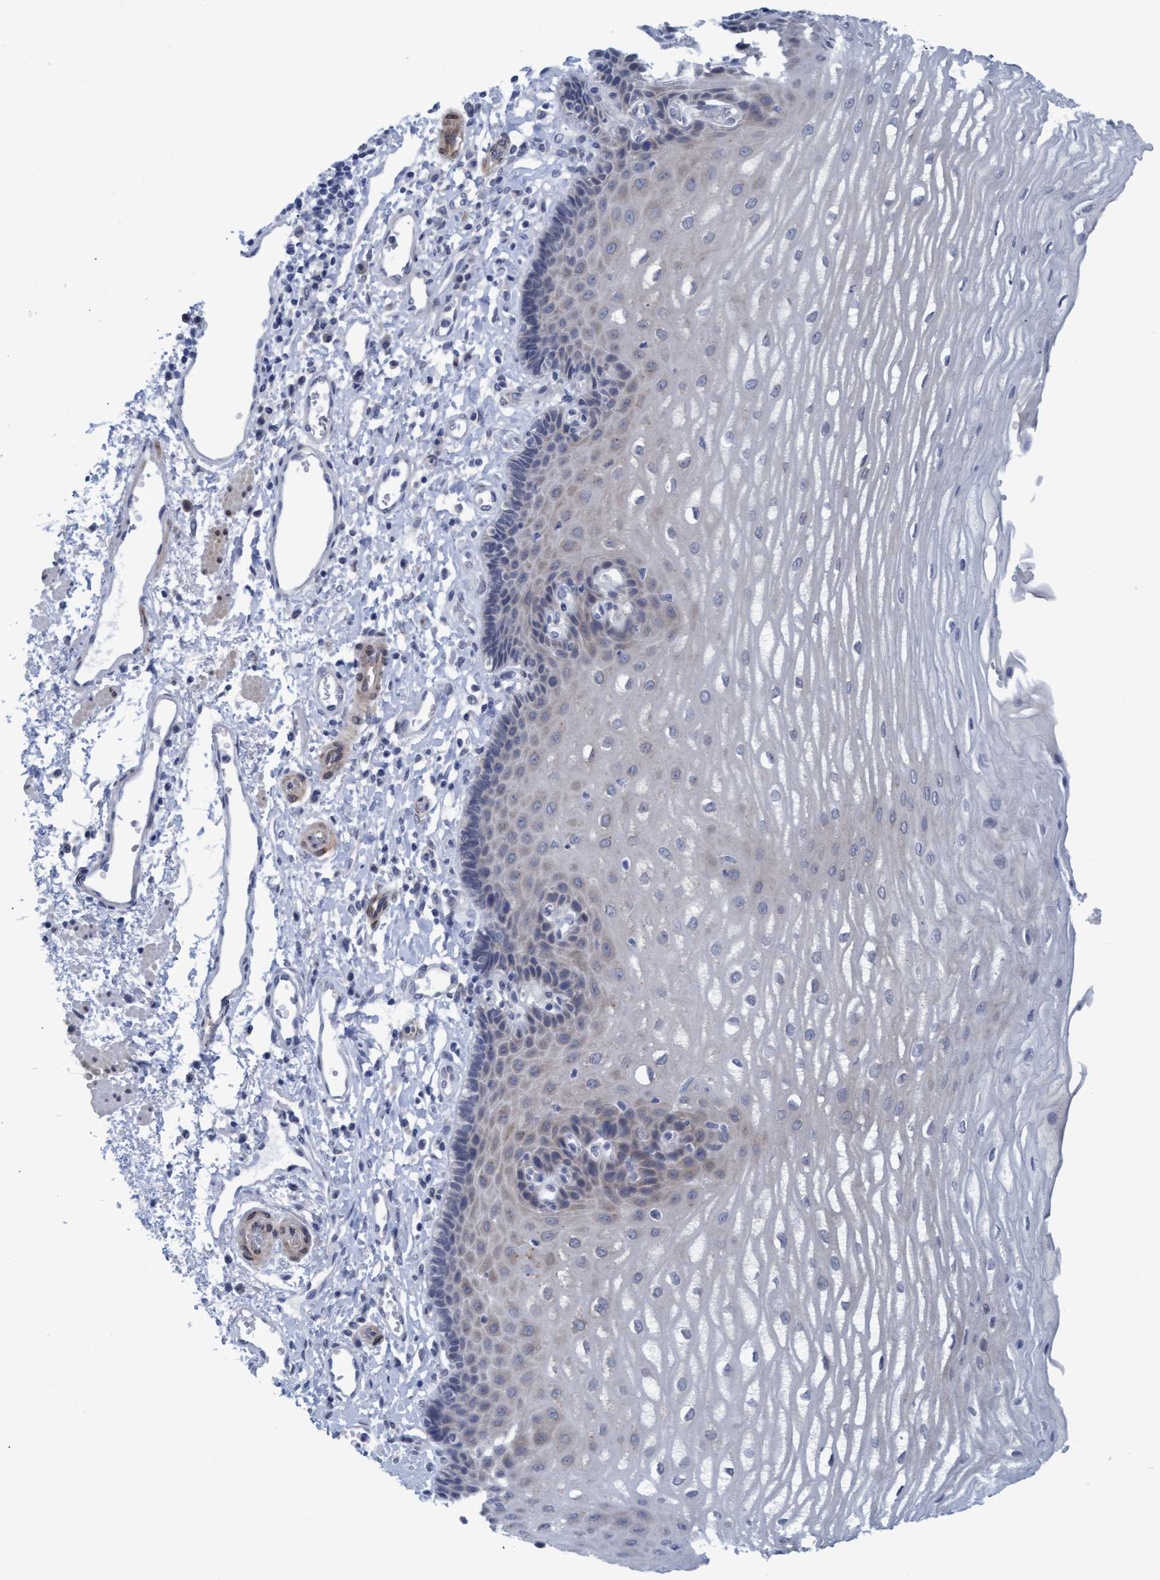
{"staining": {"intensity": "weak", "quantity": "<25%", "location": "cytoplasmic/membranous"}, "tissue": "esophagus", "cell_type": "Squamous epithelial cells", "image_type": "normal", "snomed": [{"axis": "morphology", "description": "Normal tissue, NOS"}, {"axis": "topography", "description": "Esophagus"}], "caption": "A high-resolution photomicrograph shows immunohistochemistry (IHC) staining of normal esophagus, which shows no significant staining in squamous epithelial cells. (Stains: DAB (3,3'-diaminobenzidine) immunohistochemistry (IHC) with hematoxylin counter stain, Microscopy: brightfield microscopy at high magnification).", "gene": "SSTR3", "patient": {"sex": "male", "age": 54}}